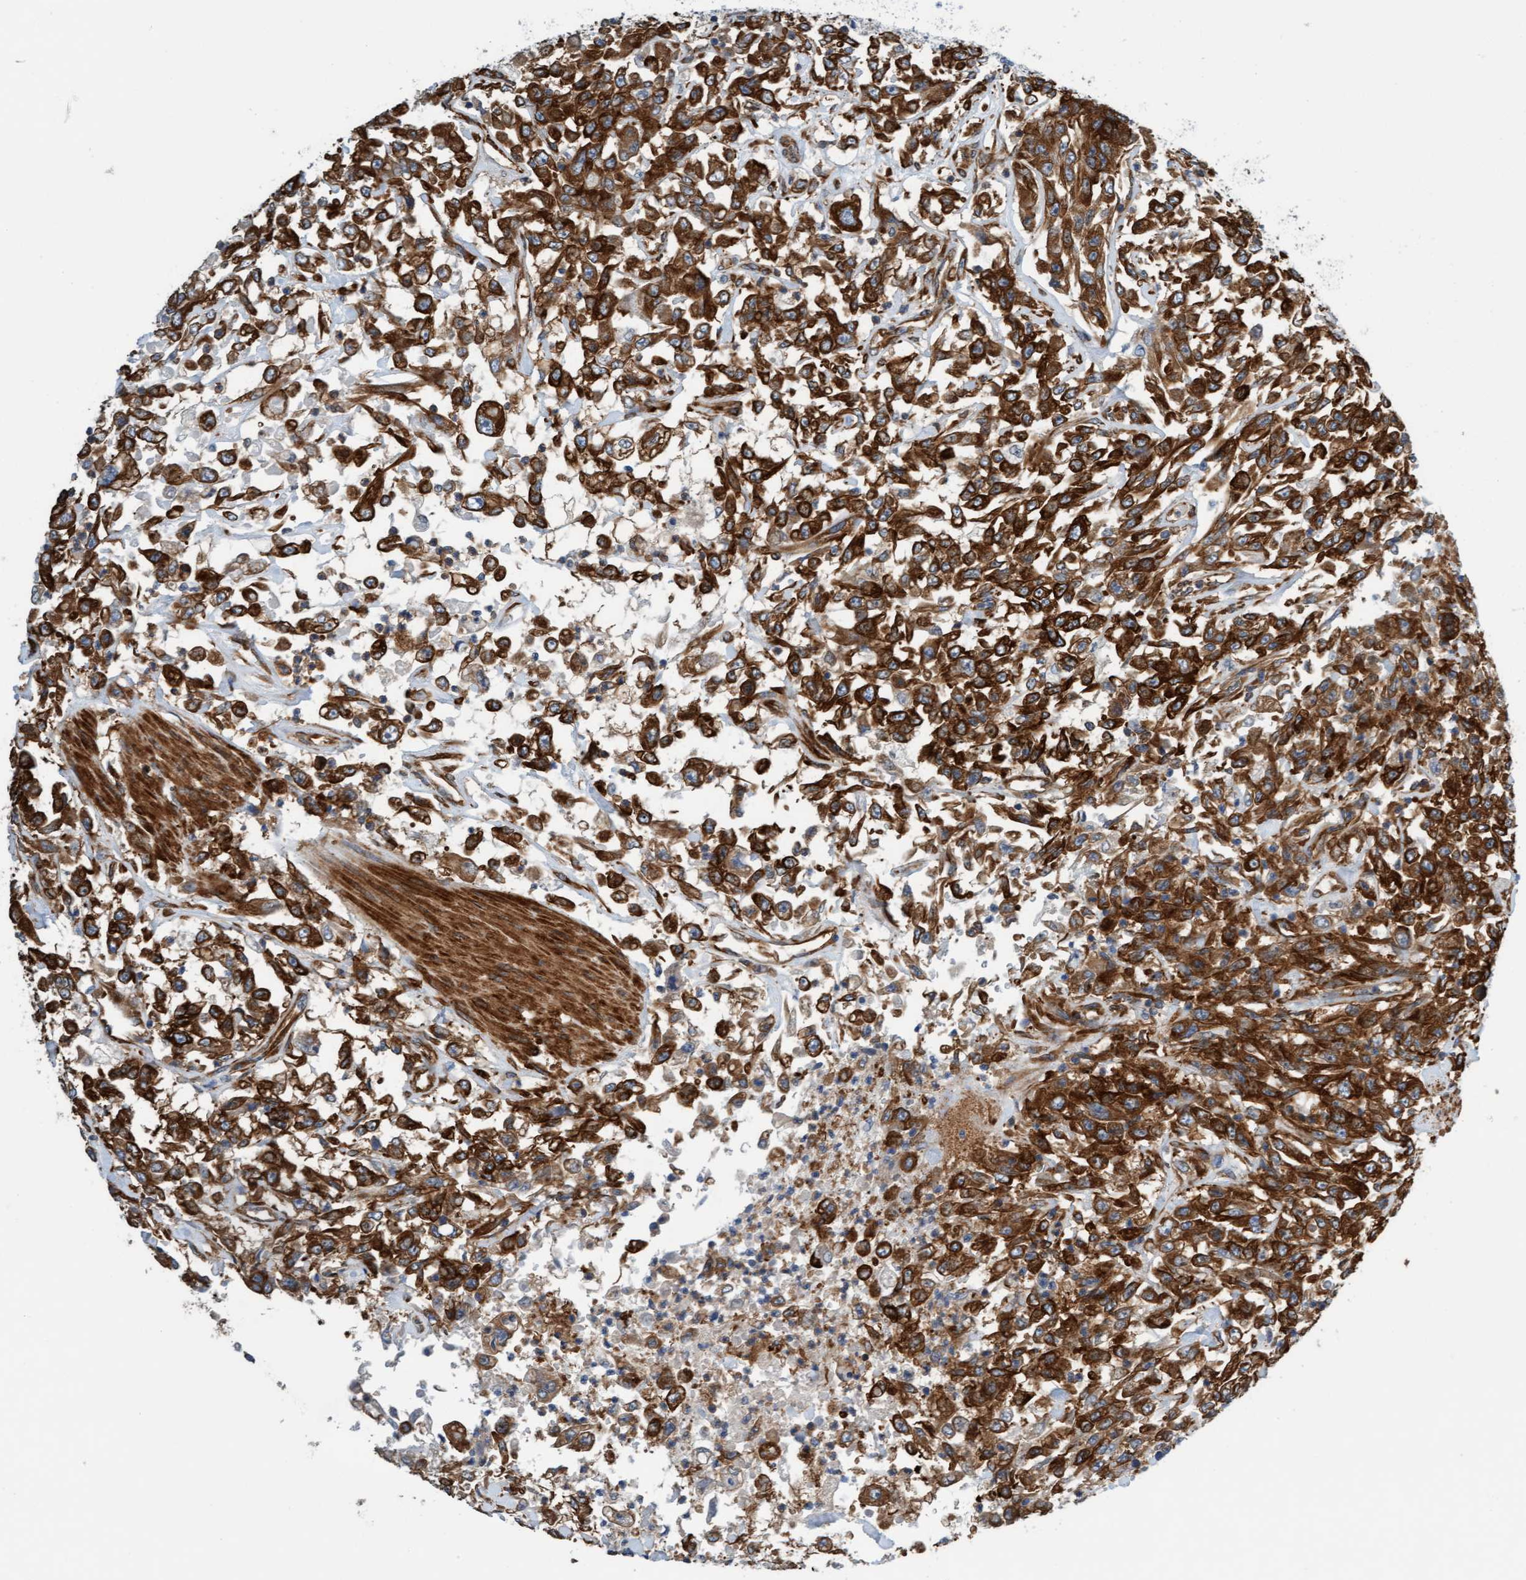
{"staining": {"intensity": "strong", "quantity": ">75%", "location": "cytoplasmic/membranous"}, "tissue": "urothelial cancer", "cell_type": "Tumor cells", "image_type": "cancer", "snomed": [{"axis": "morphology", "description": "Urothelial carcinoma, High grade"}, {"axis": "topography", "description": "Urinary bladder"}], "caption": "Immunohistochemistry micrograph of urothelial carcinoma (high-grade) stained for a protein (brown), which exhibits high levels of strong cytoplasmic/membranous expression in approximately >75% of tumor cells.", "gene": "FMNL3", "patient": {"sex": "male", "age": 46}}